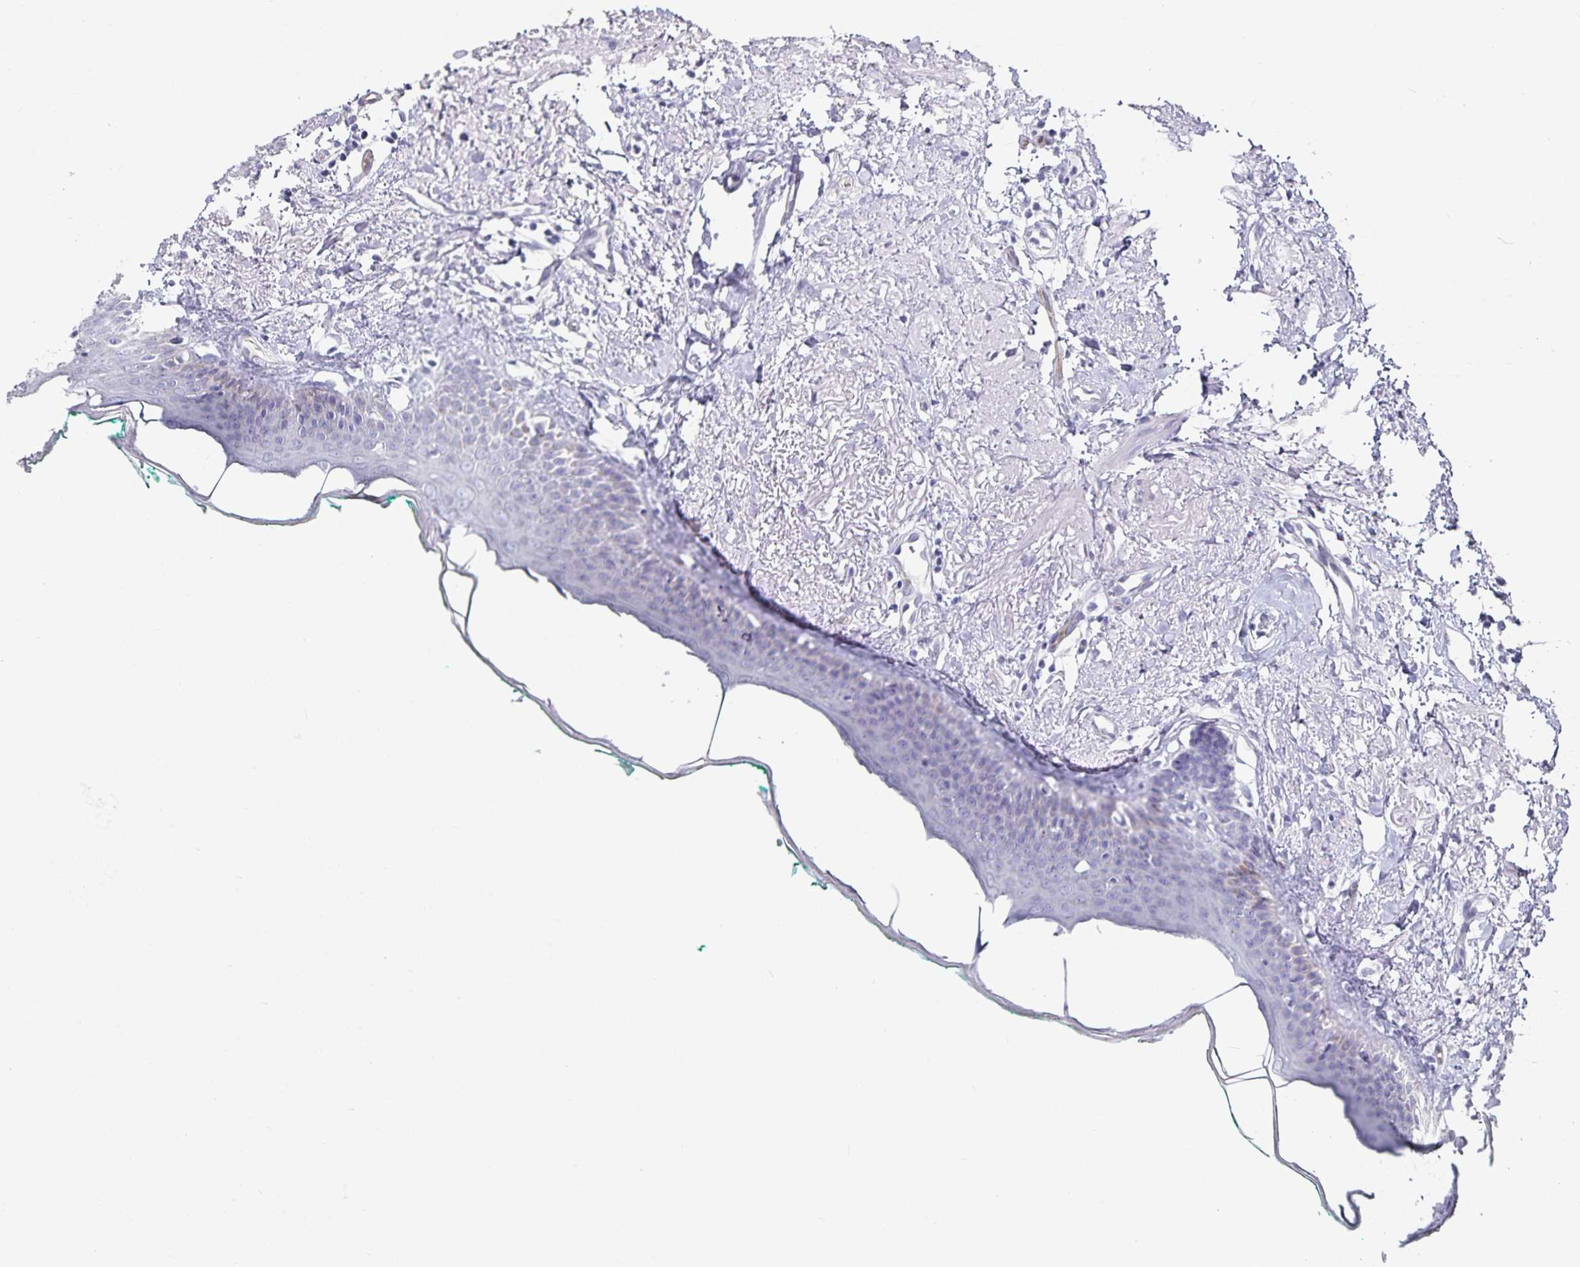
{"staining": {"intensity": "negative", "quantity": "none", "location": "none"}, "tissue": "oral mucosa", "cell_type": "Squamous epithelial cells", "image_type": "normal", "snomed": [{"axis": "morphology", "description": "Normal tissue, NOS"}, {"axis": "topography", "description": "Oral tissue"}], "caption": "Immunohistochemistry (IHC) histopathology image of benign human oral mucosa stained for a protein (brown), which displays no staining in squamous epithelial cells.", "gene": "PODXL", "patient": {"sex": "female", "age": 70}}